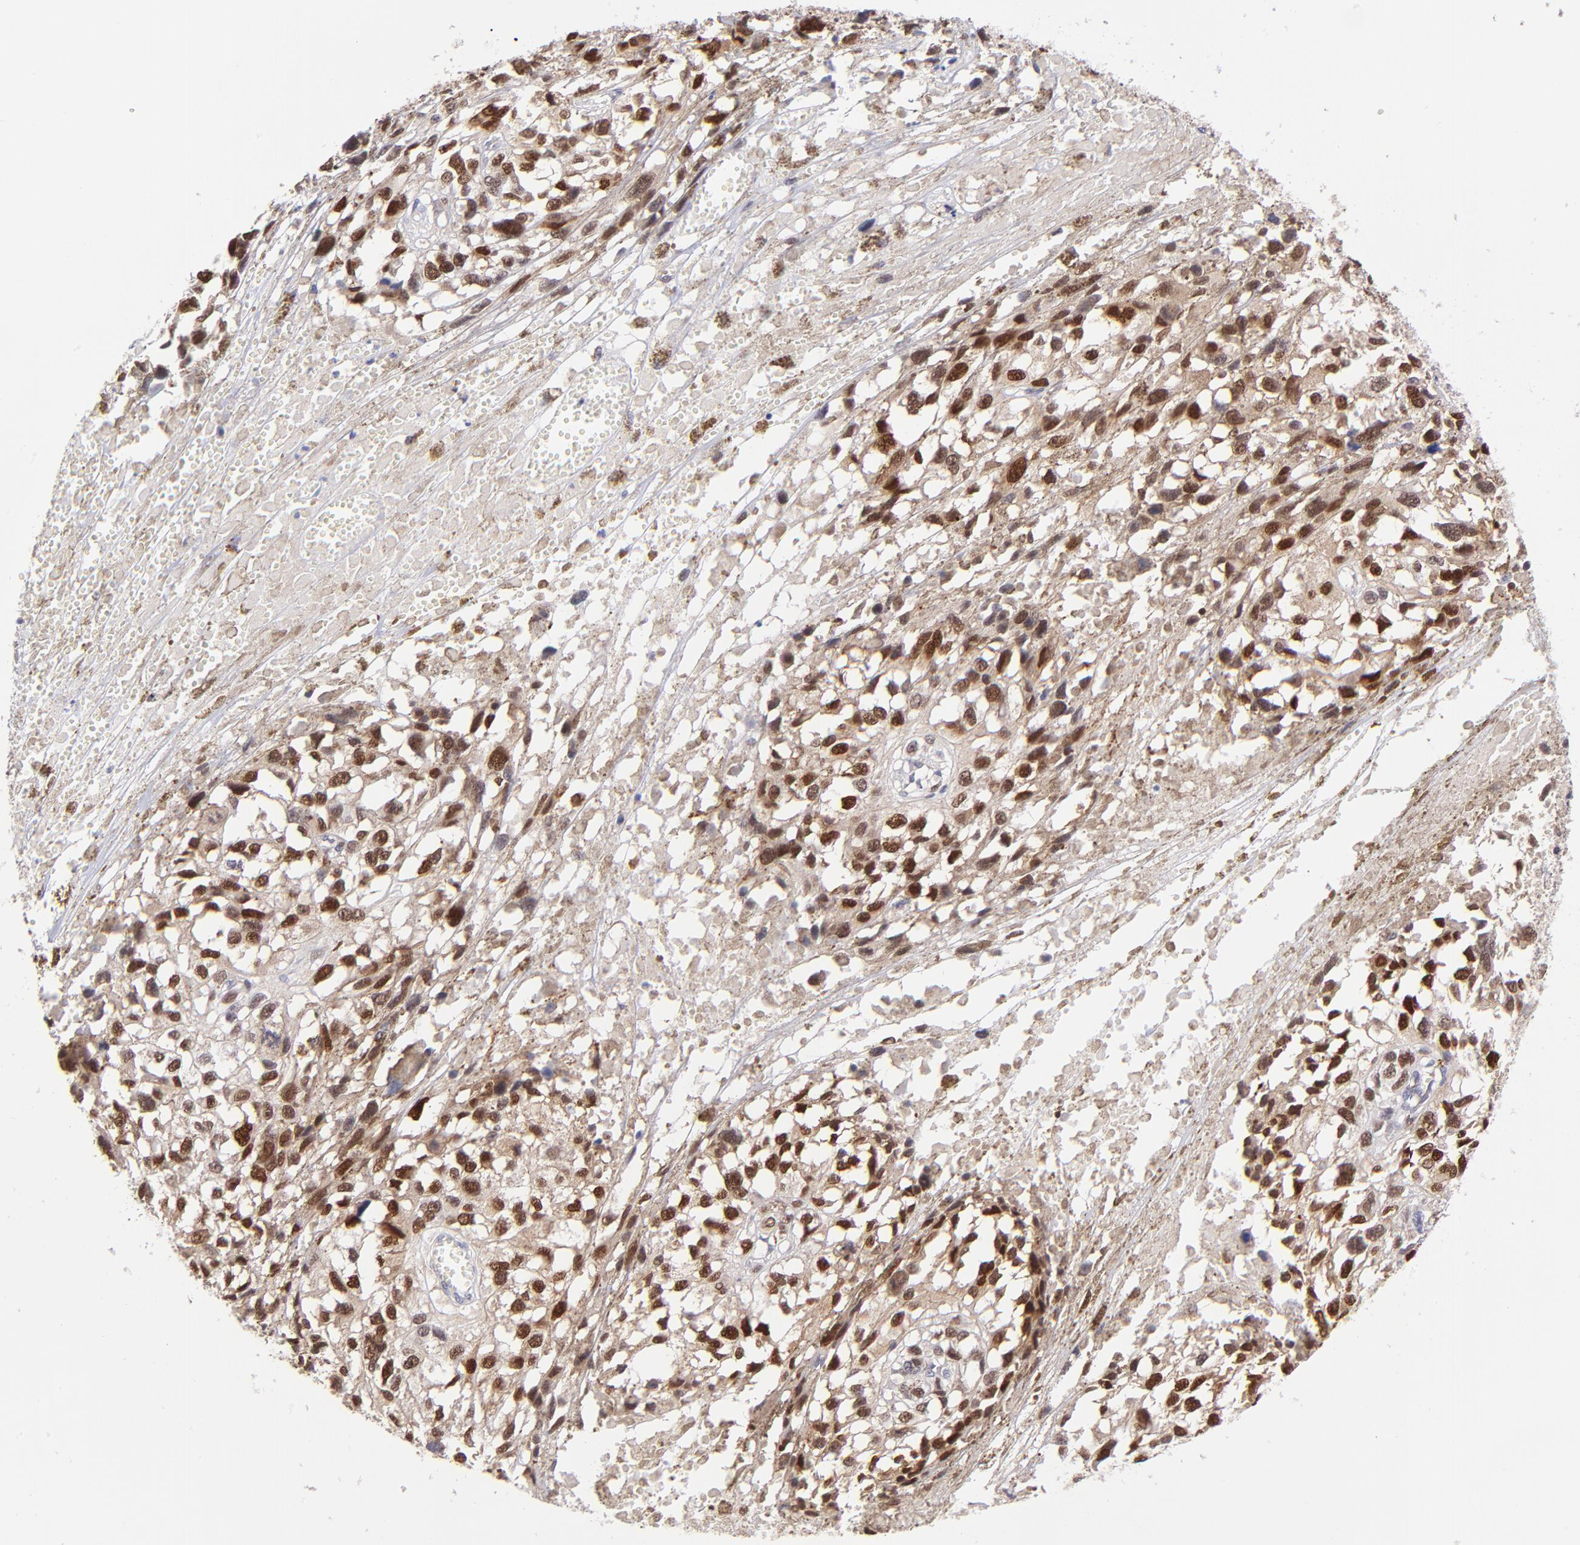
{"staining": {"intensity": "strong", "quantity": ">75%", "location": "nuclear"}, "tissue": "melanoma", "cell_type": "Tumor cells", "image_type": "cancer", "snomed": [{"axis": "morphology", "description": "Malignant melanoma, Metastatic site"}, {"axis": "topography", "description": "Lymph node"}], "caption": "Malignant melanoma (metastatic site) stained for a protein (brown) demonstrates strong nuclear positive positivity in approximately >75% of tumor cells.", "gene": "SOX6", "patient": {"sex": "male", "age": 59}}